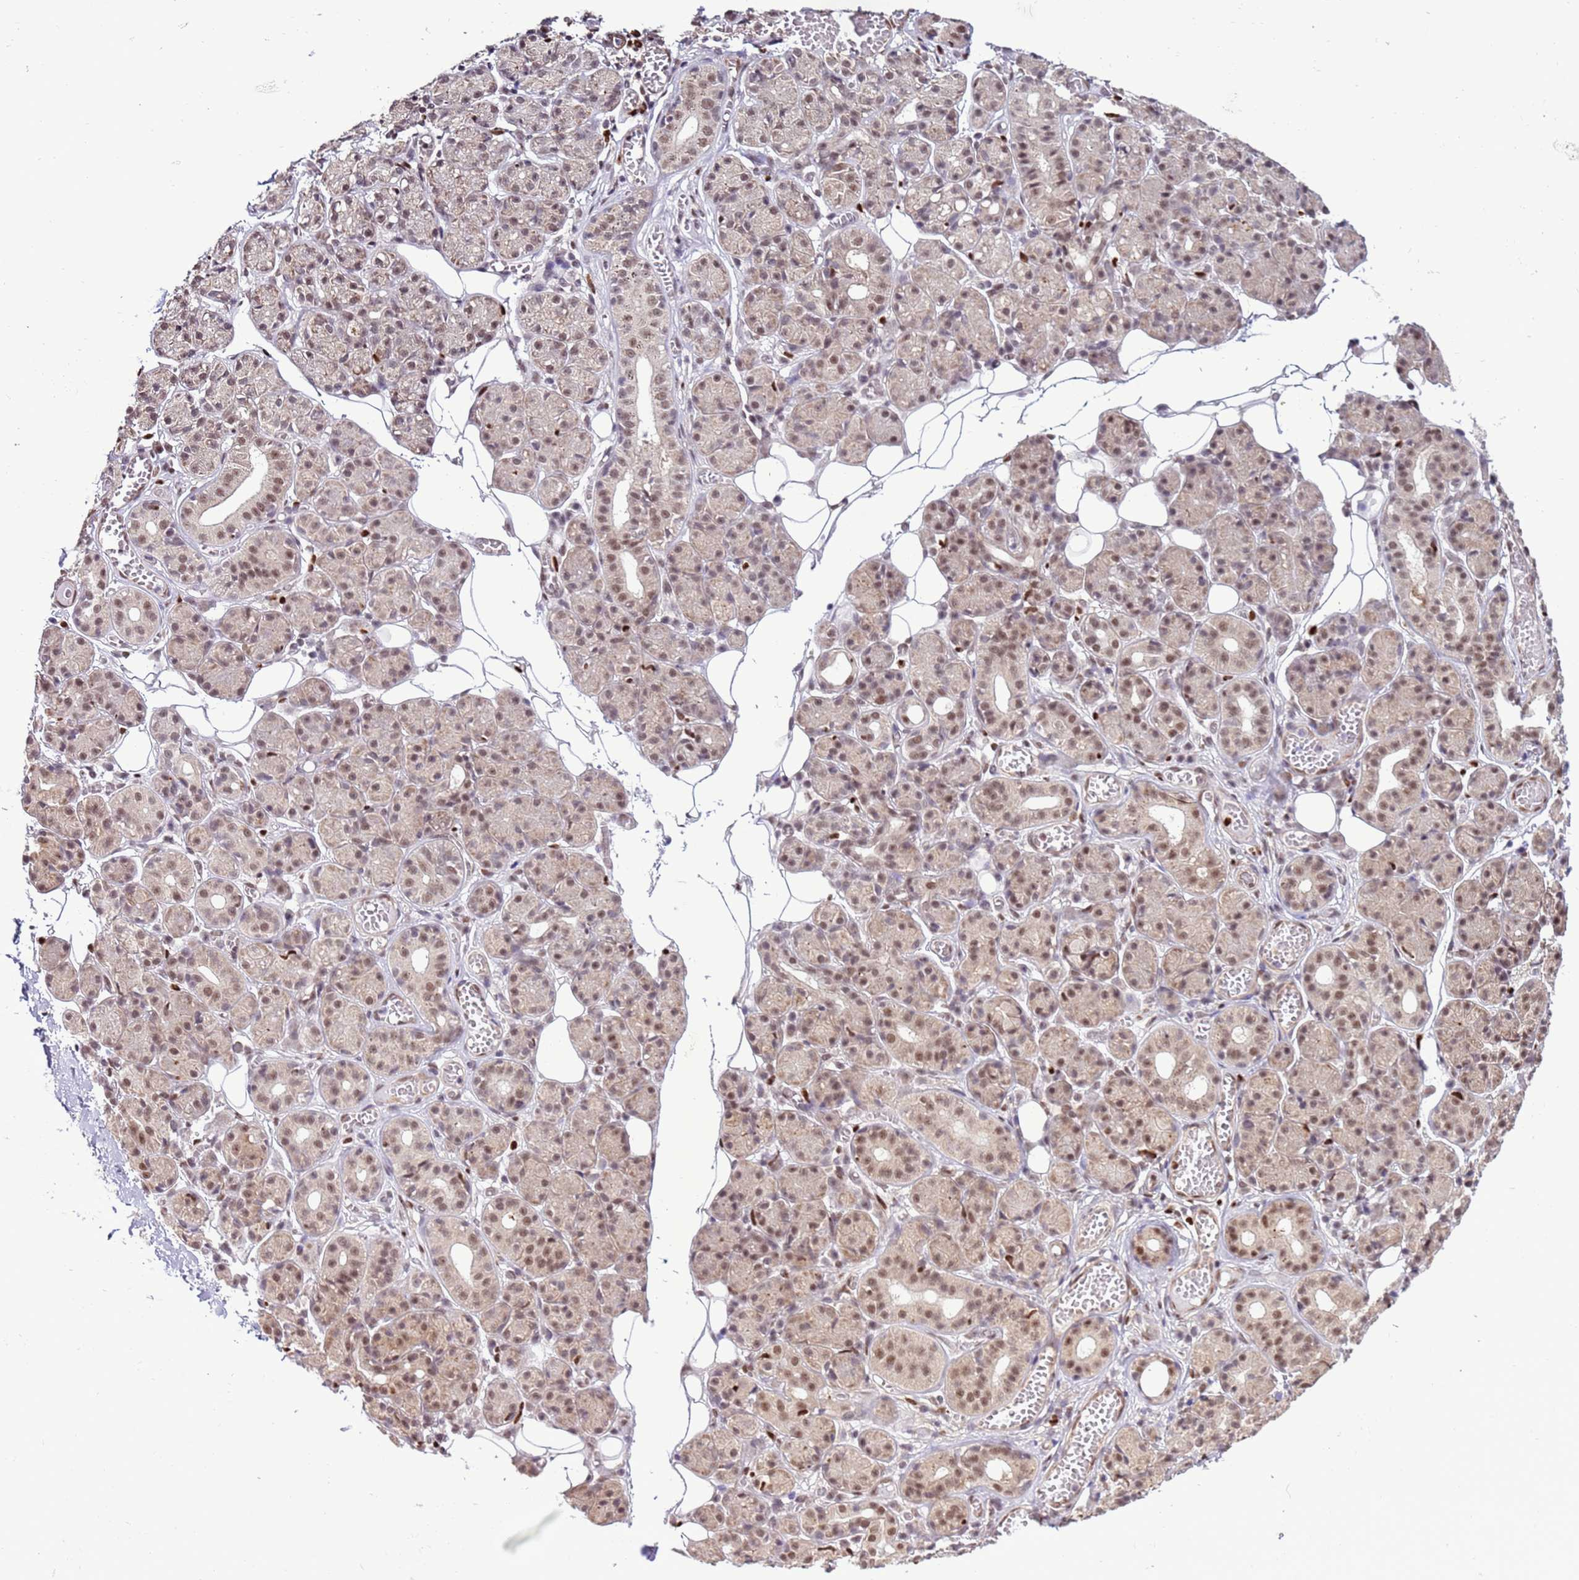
{"staining": {"intensity": "moderate", "quantity": "25%-75%", "location": "nuclear"}, "tissue": "salivary gland", "cell_type": "Glandular cells", "image_type": "normal", "snomed": [{"axis": "morphology", "description": "Normal tissue, NOS"}, {"axis": "topography", "description": "Salivary gland"}], "caption": "Approximately 25%-75% of glandular cells in benign salivary gland exhibit moderate nuclear protein positivity as visualized by brown immunohistochemical staining.", "gene": "PRPF6", "patient": {"sex": "male", "age": 63}}